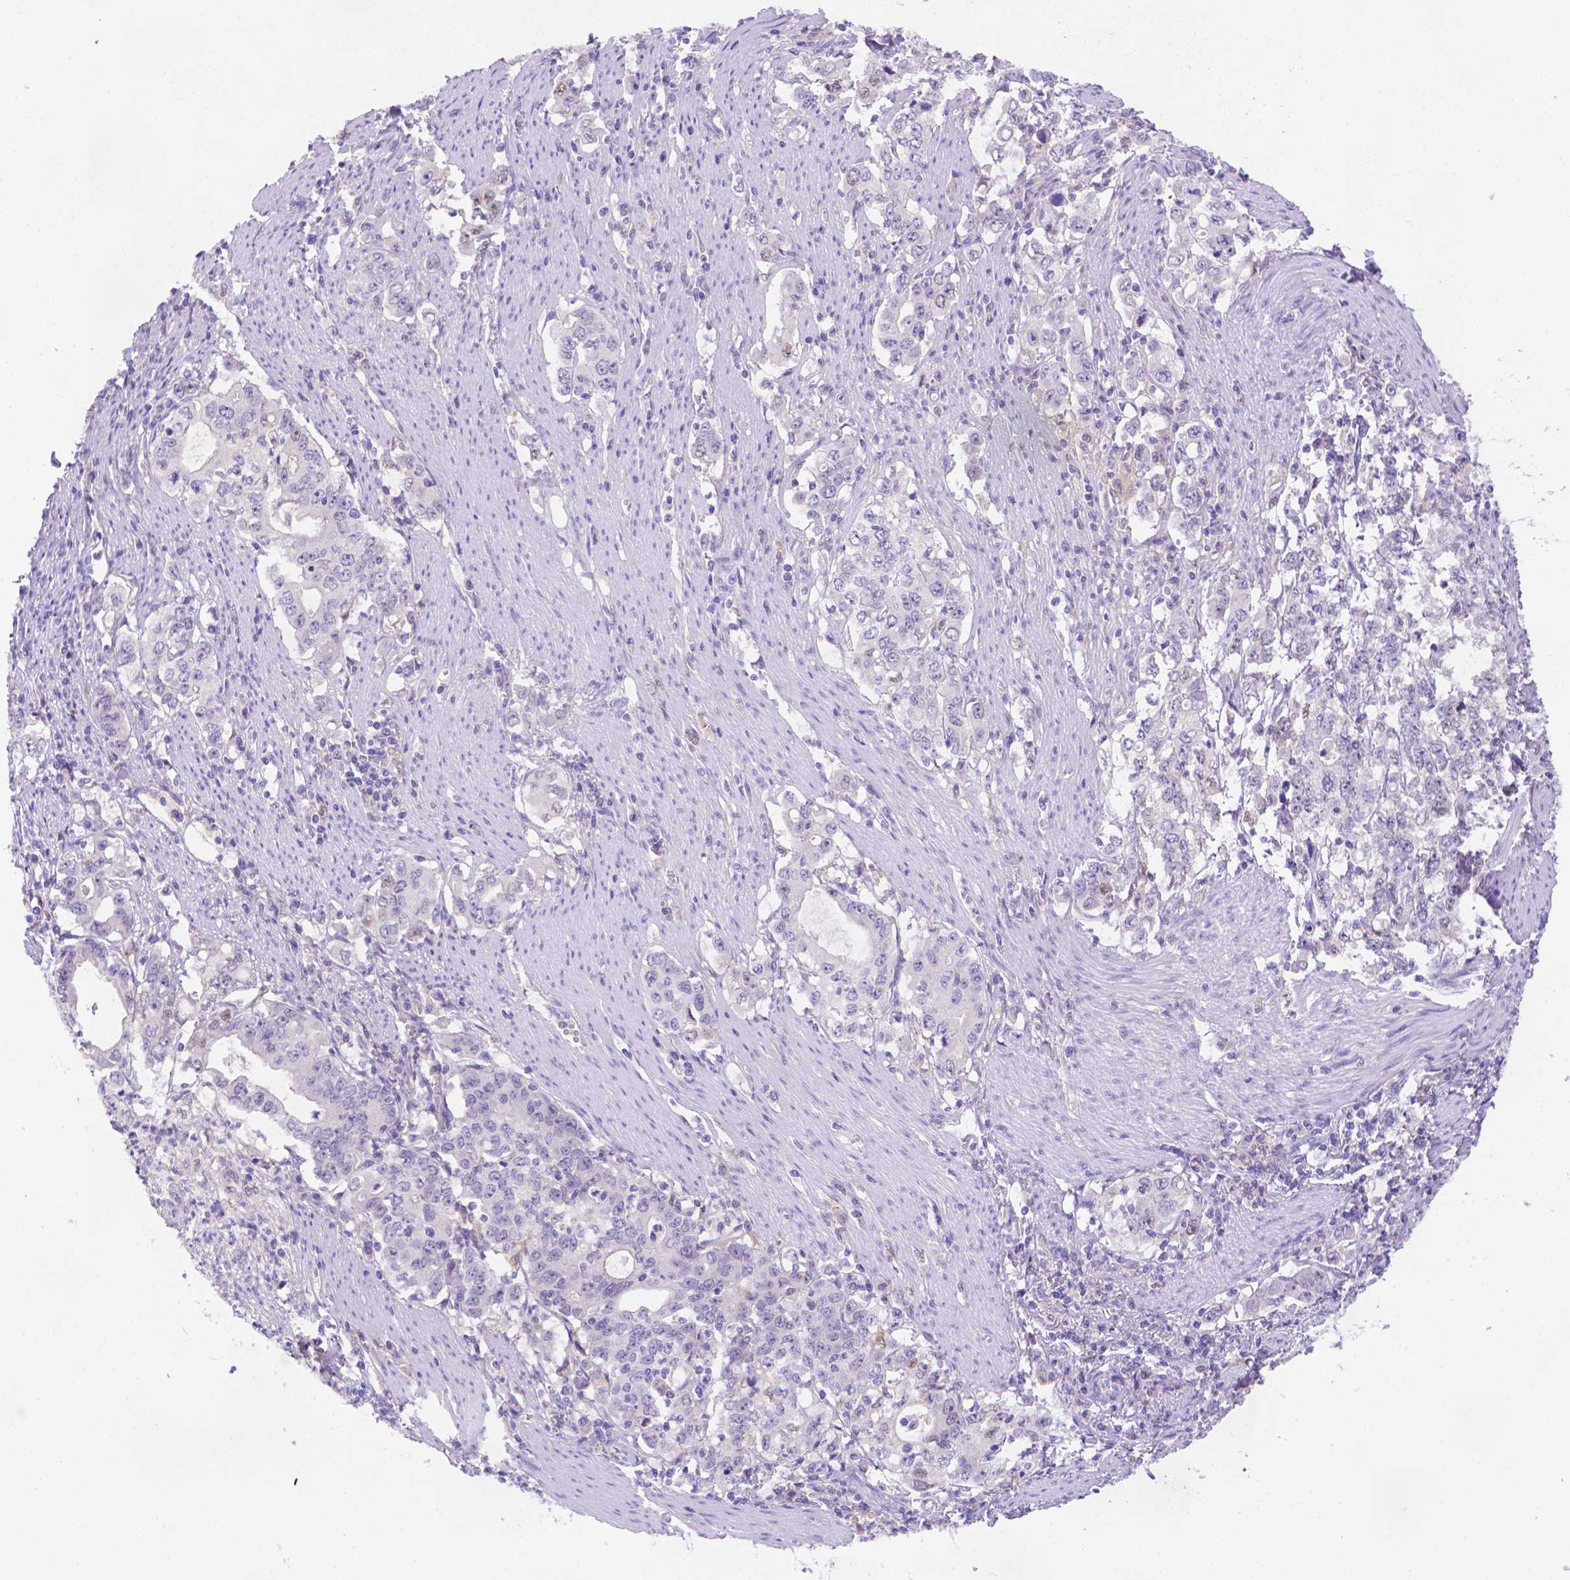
{"staining": {"intensity": "negative", "quantity": "none", "location": "none"}, "tissue": "stomach cancer", "cell_type": "Tumor cells", "image_type": "cancer", "snomed": [{"axis": "morphology", "description": "Adenocarcinoma, NOS"}, {"axis": "topography", "description": "Stomach, lower"}], "caption": "The histopathology image displays no staining of tumor cells in stomach cancer (adenocarcinoma).", "gene": "FGD2", "patient": {"sex": "female", "age": 72}}